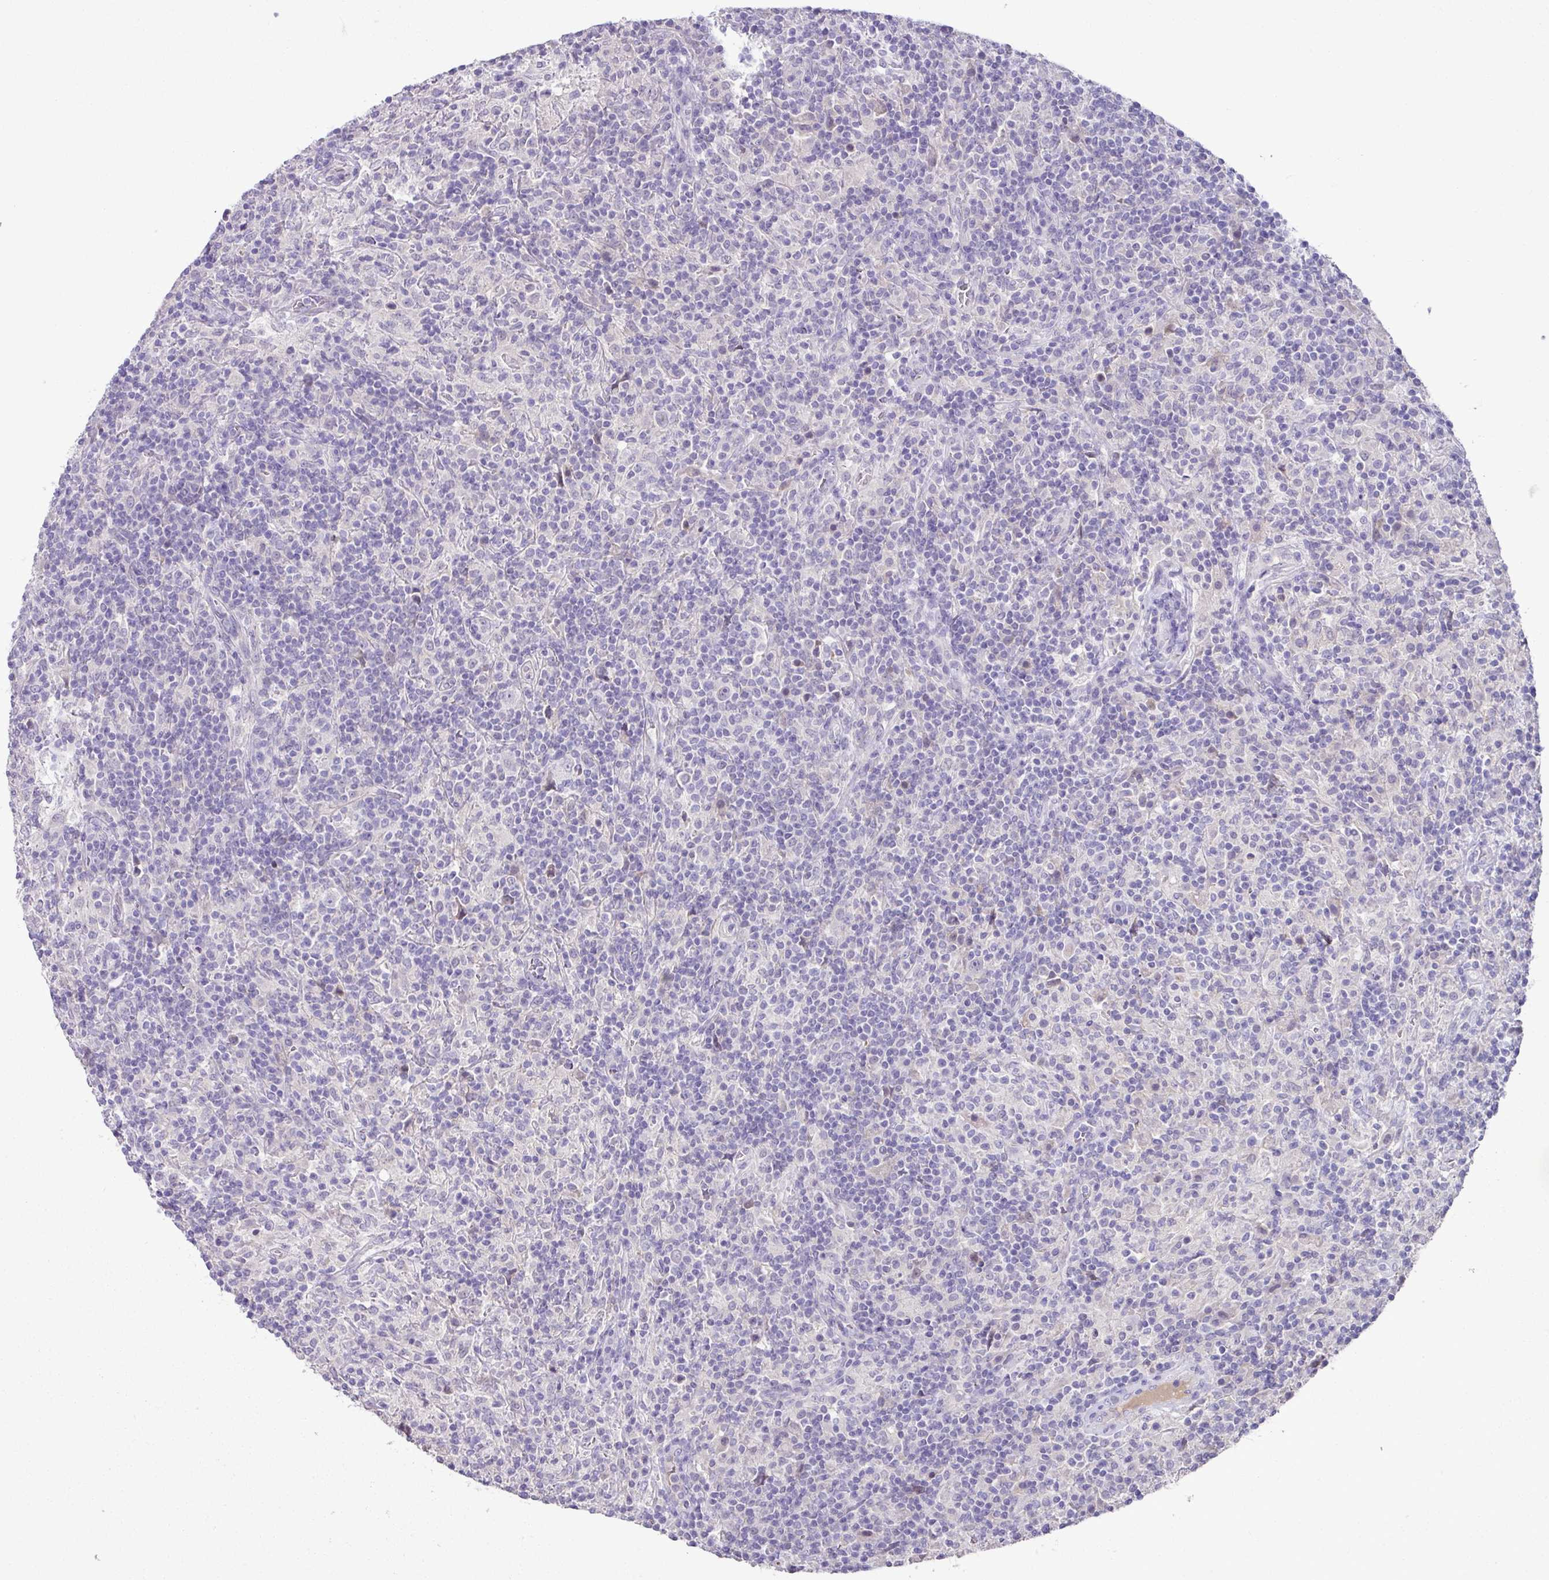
{"staining": {"intensity": "negative", "quantity": "none", "location": "none"}, "tissue": "lymphoma", "cell_type": "Tumor cells", "image_type": "cancer", "snomed": [{"axis": "morphology", "description": "Hodgkin's disease, NOS"}, {"axis": "topography", "description": "Lymph node"}], "caption": "There is no significant staining in tumor cells of Hodgkin's disease. (DAB immunohistochemistry (IHC), high magnification).", "gene": "PLEKHH3", "patient": {"sex": "male", "age": 70}}